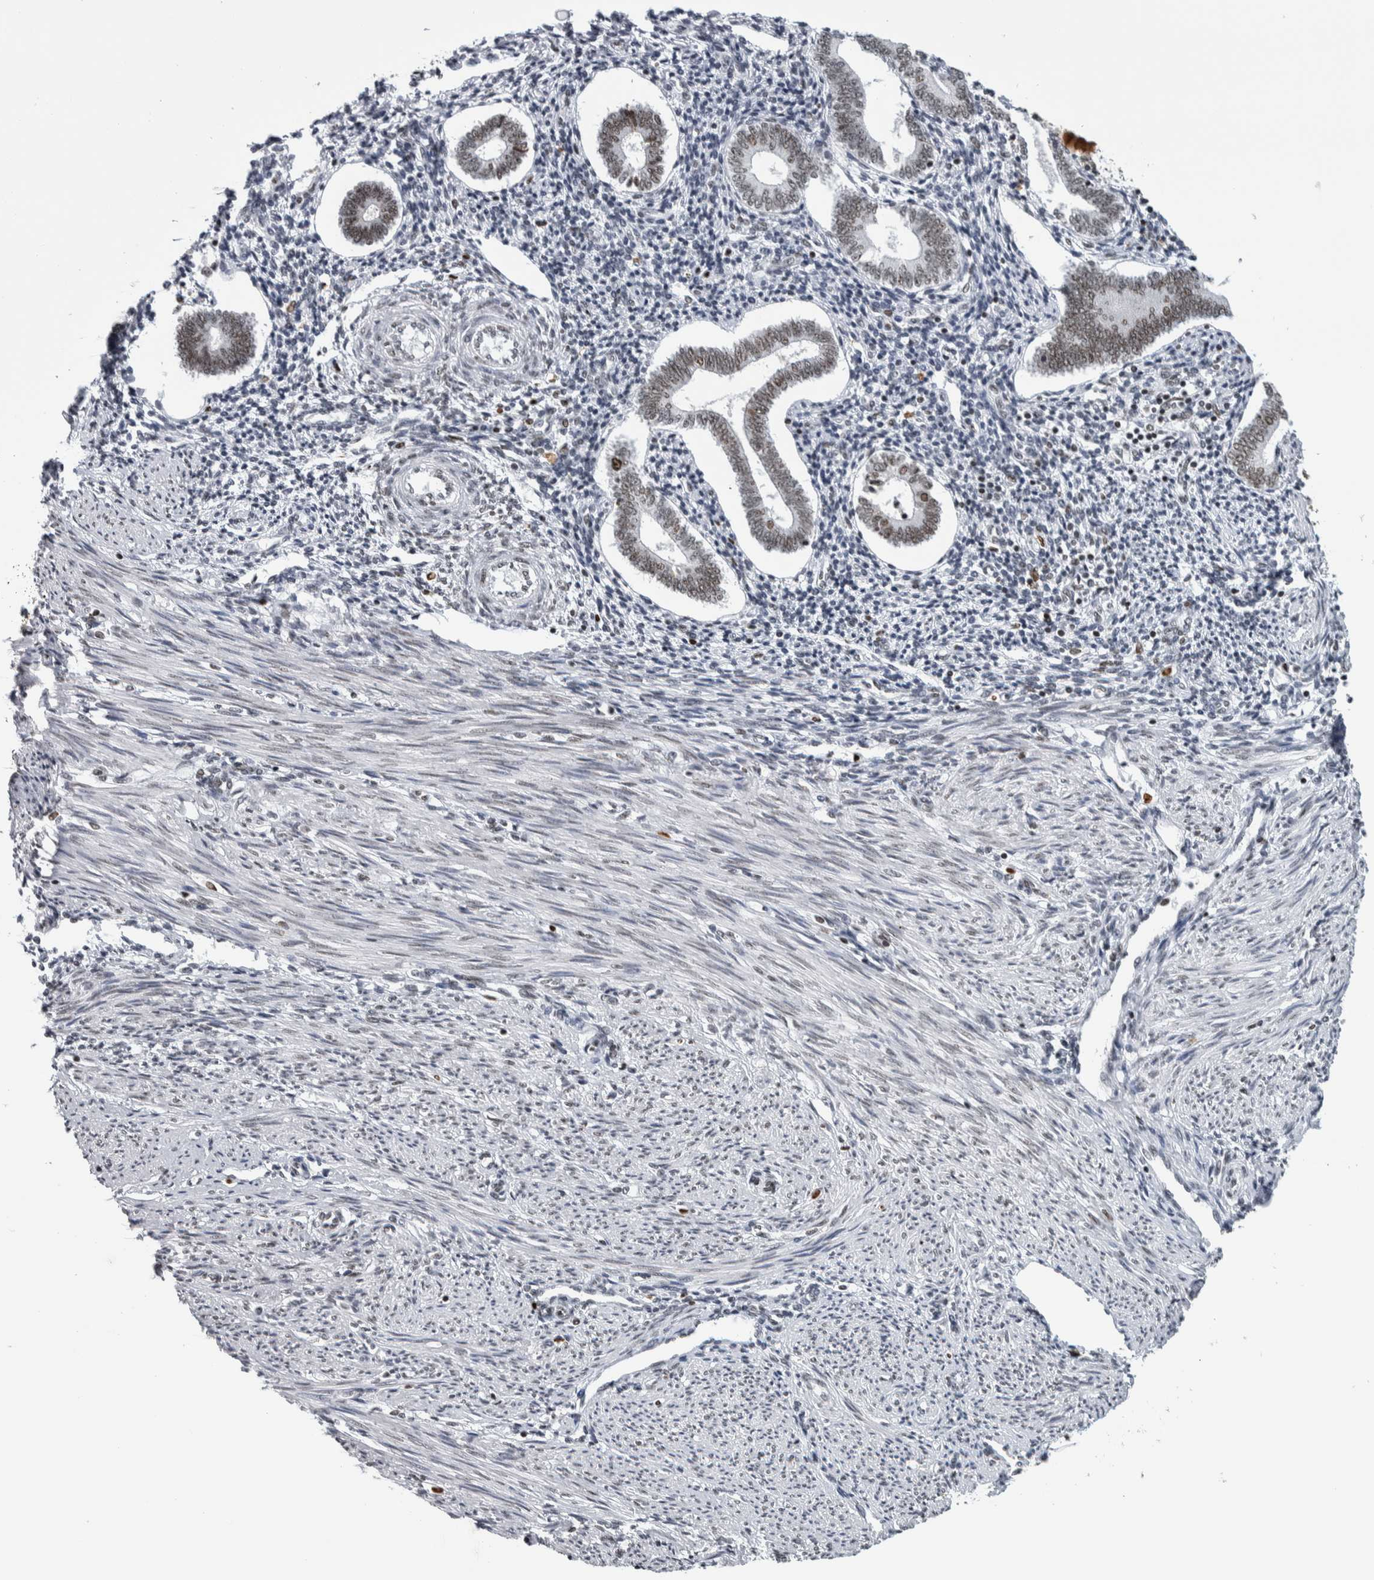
{"staining": {"intensity": "moderate", "quantity": "25%-75%", "location": "nuclear"}, "tissue": "endometrium", "cell_type": "Cells in endometrial stroma", "image_type": "normal", "snomed": [{"axis": "morphology", "description": "Normal tissue, NOS"}, {"axis": "topography", "description": "Endometrium"}], "caption": "Human endometrium stained with a brown dye shows moderate nuclear positive positivity in about 25%-75% of cells in endometrial stroma.", "gene": "TOP2B", "patient": {"sex": "female", "age": 42}}